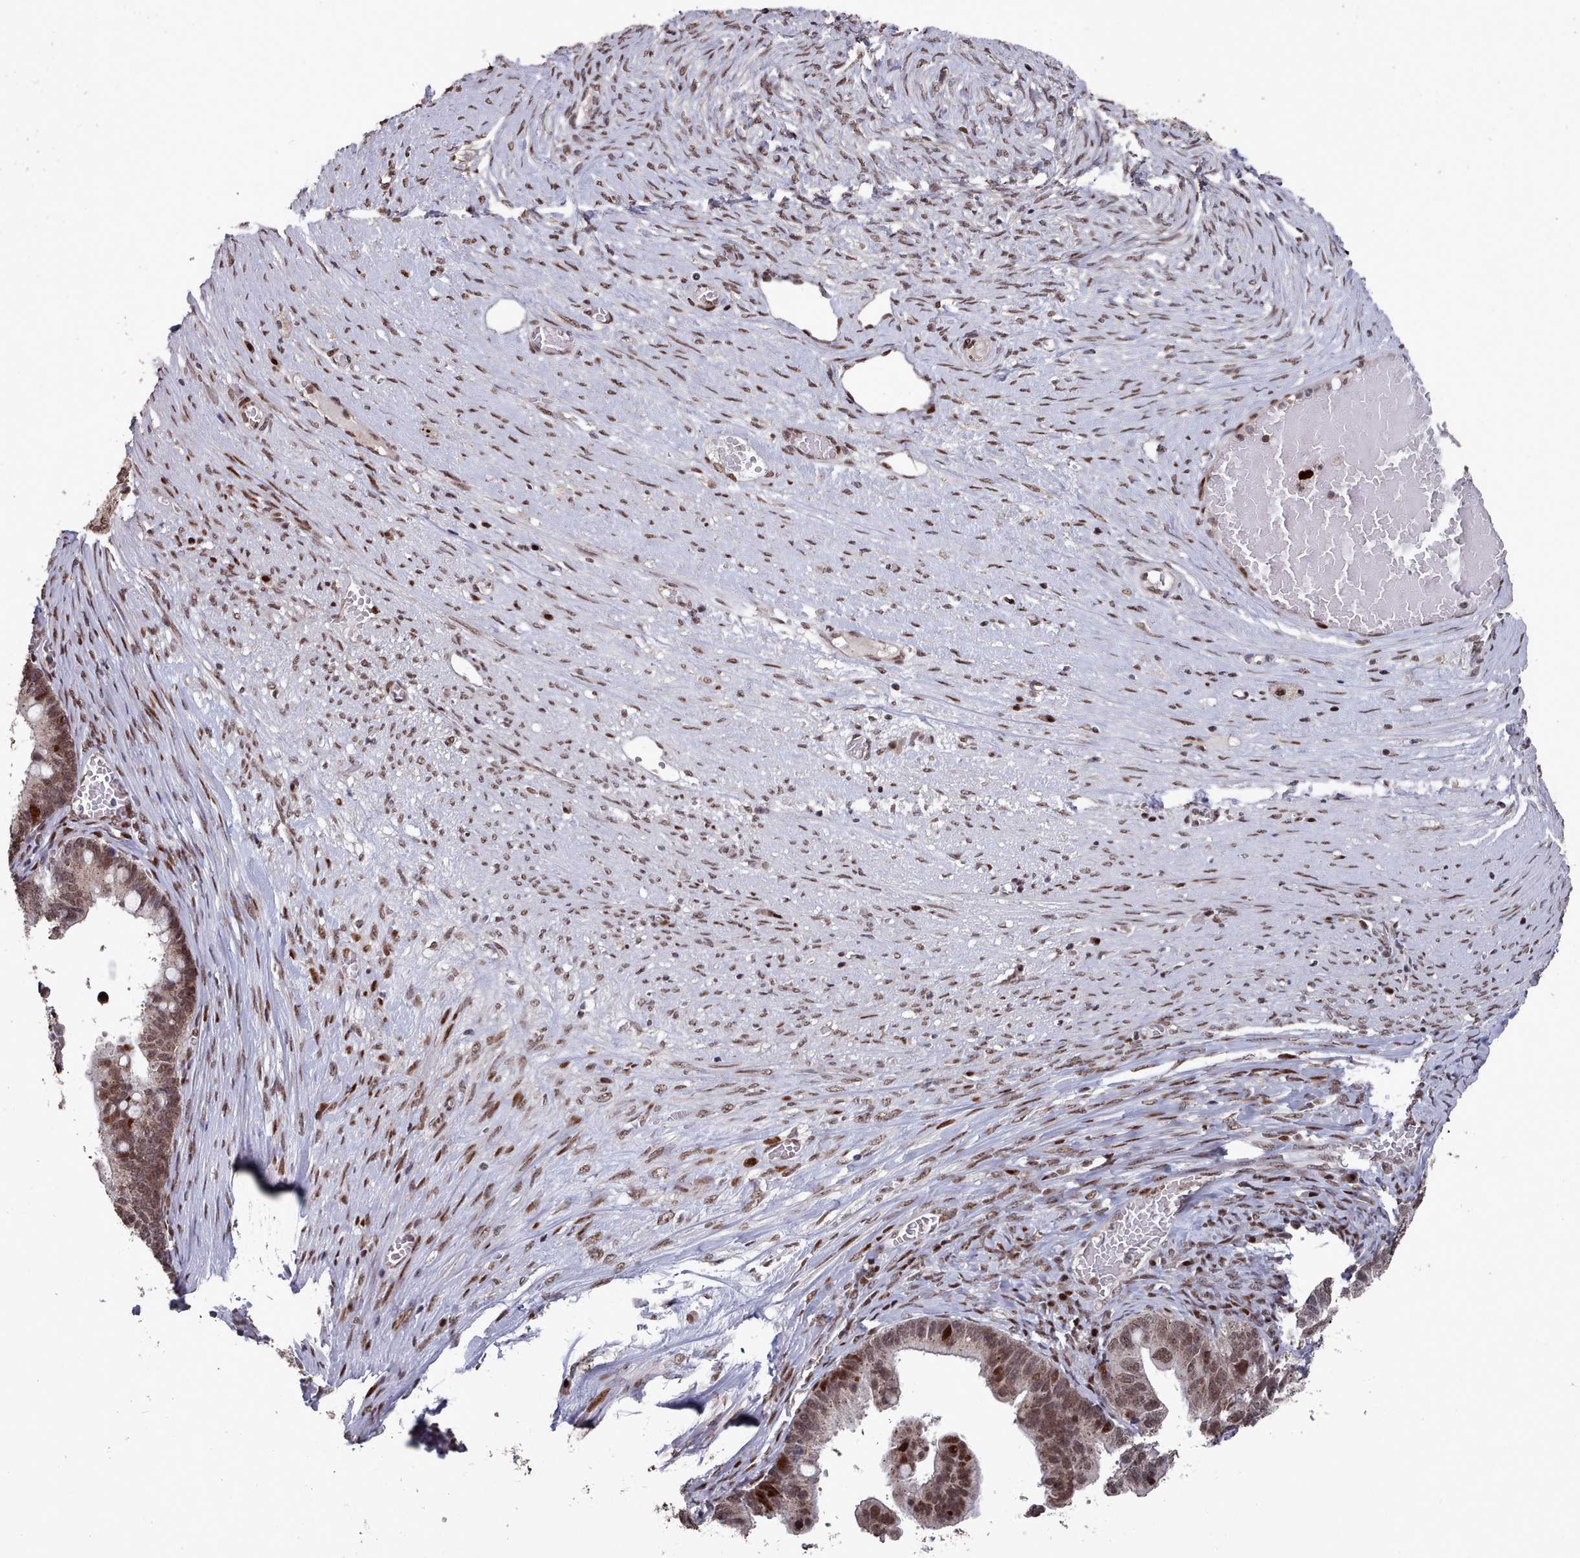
{"staining": {"intensity": "strong", "quantity": ">75%", "location": "cytoplasmic/membranous,nuclear"}, "tissue": "ovarian cancer", "cell_type": "Tumor cells", "image_type": "cancer", "snomed": [{"axis": "morphology", "description": "Cystadenocarcinoma, serous, NOS"}, {"axis": "topography", "description": "Ovary"}], "caption": "Immunohistochemical staining of serous cystadenocarcinoma (ovarian) demonstrates strong cytoplasmic/membranous and nuclear protein expression in about >75% of tumor cells.", "gene": "PNRC2", "patient": {"sex": "female", "age": 56}}